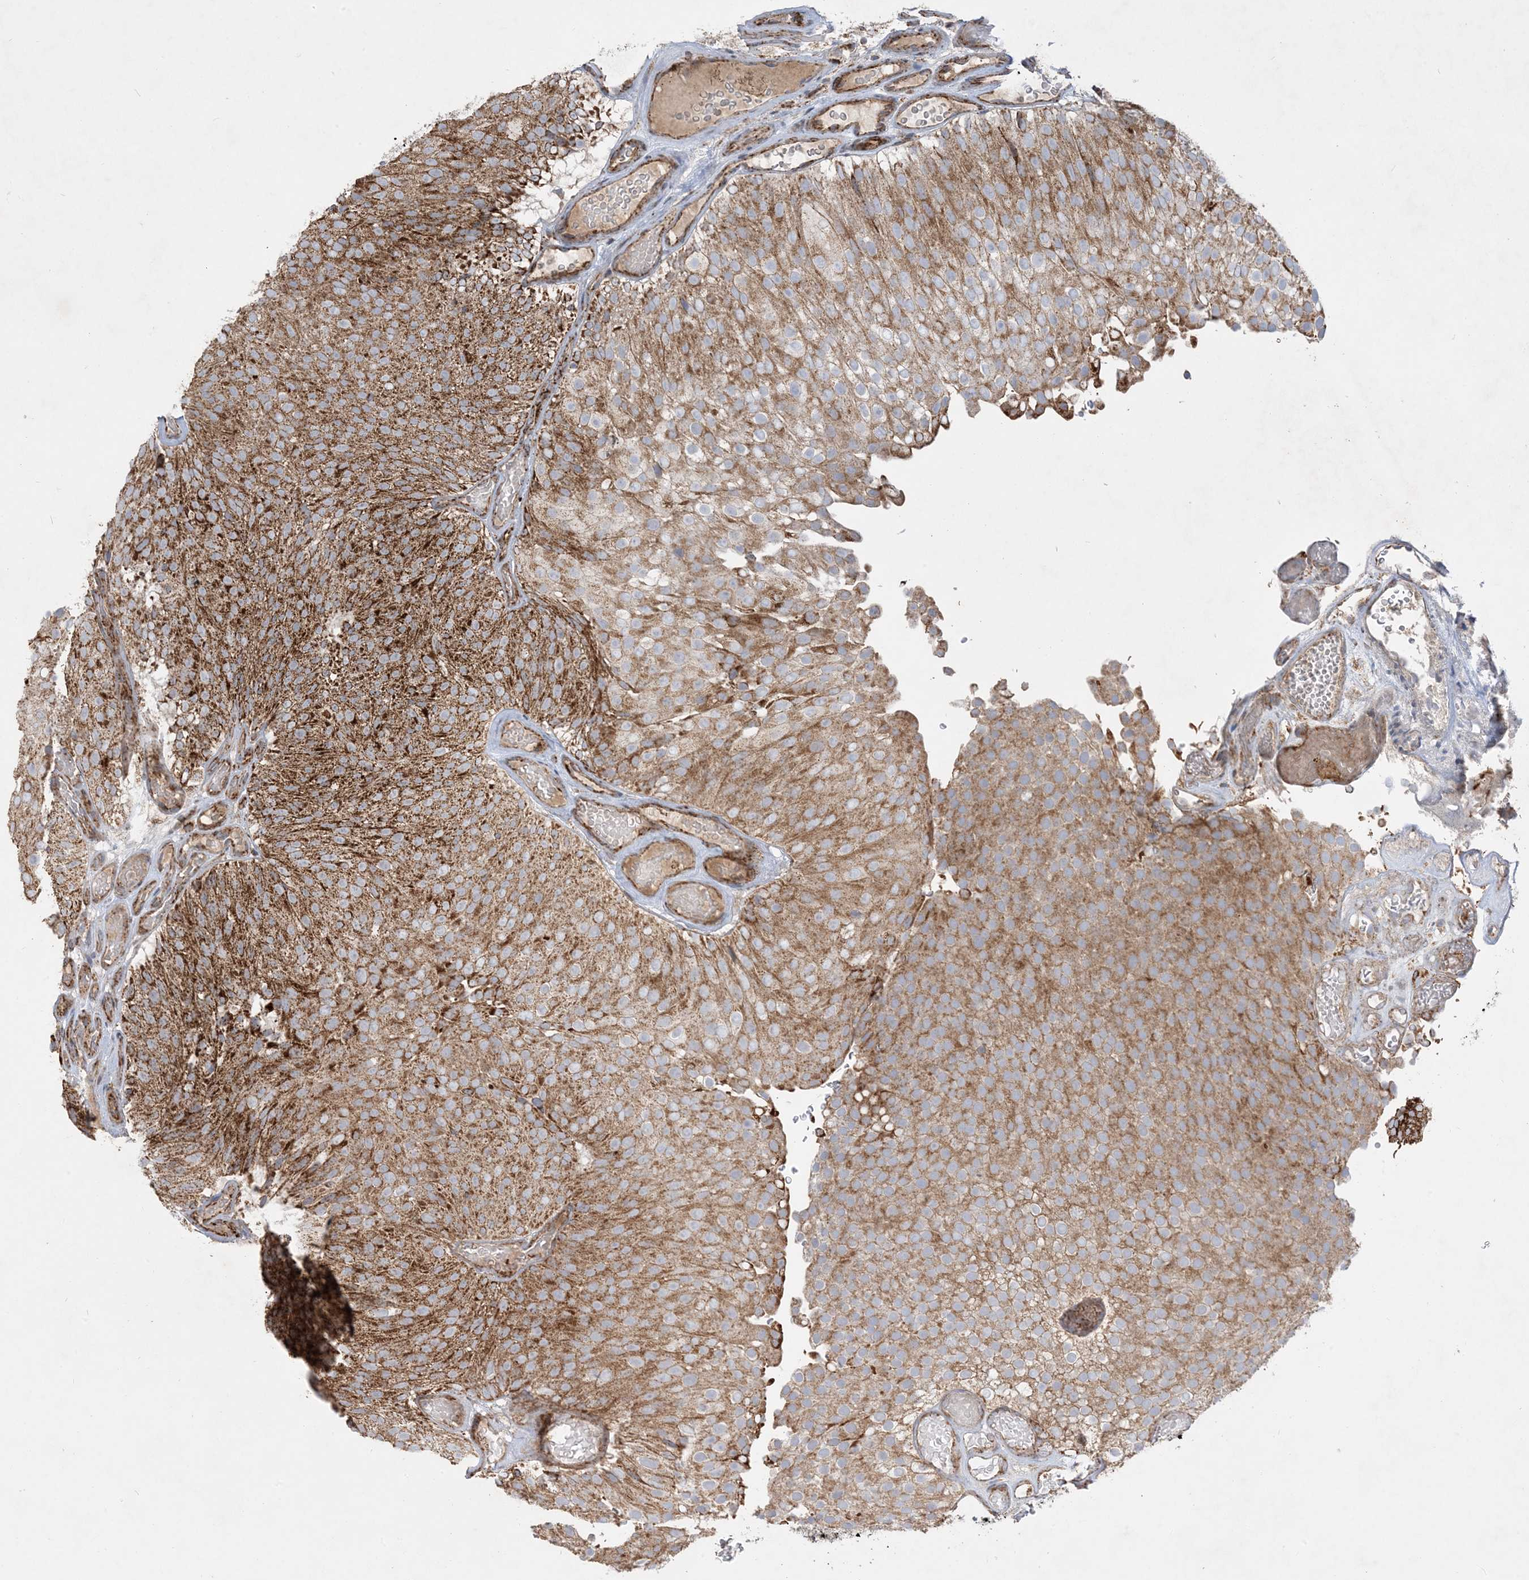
{"staining": {"intensity": "strong", "quantity": ">75%", "location": "cytoplasmic/membranous"}, "tissue": "urothelial cancer", "cell_type": "Tumor cells", "image_type": "cancer", "snomed": [{"axis": "morphology", "description": "Urothelial carcinoma, Low grade"}, {"axis": "topography", "description": "Urinary bladder"}], "caption": "Strong cytoplasmic/membranous positivity for a protein is appreciated in about >75% of tumor cells of urothelial cancer using immunohistochemistry.", "gene": "NDUFAF3", "patient": {"sex": "male", "age": 78}}